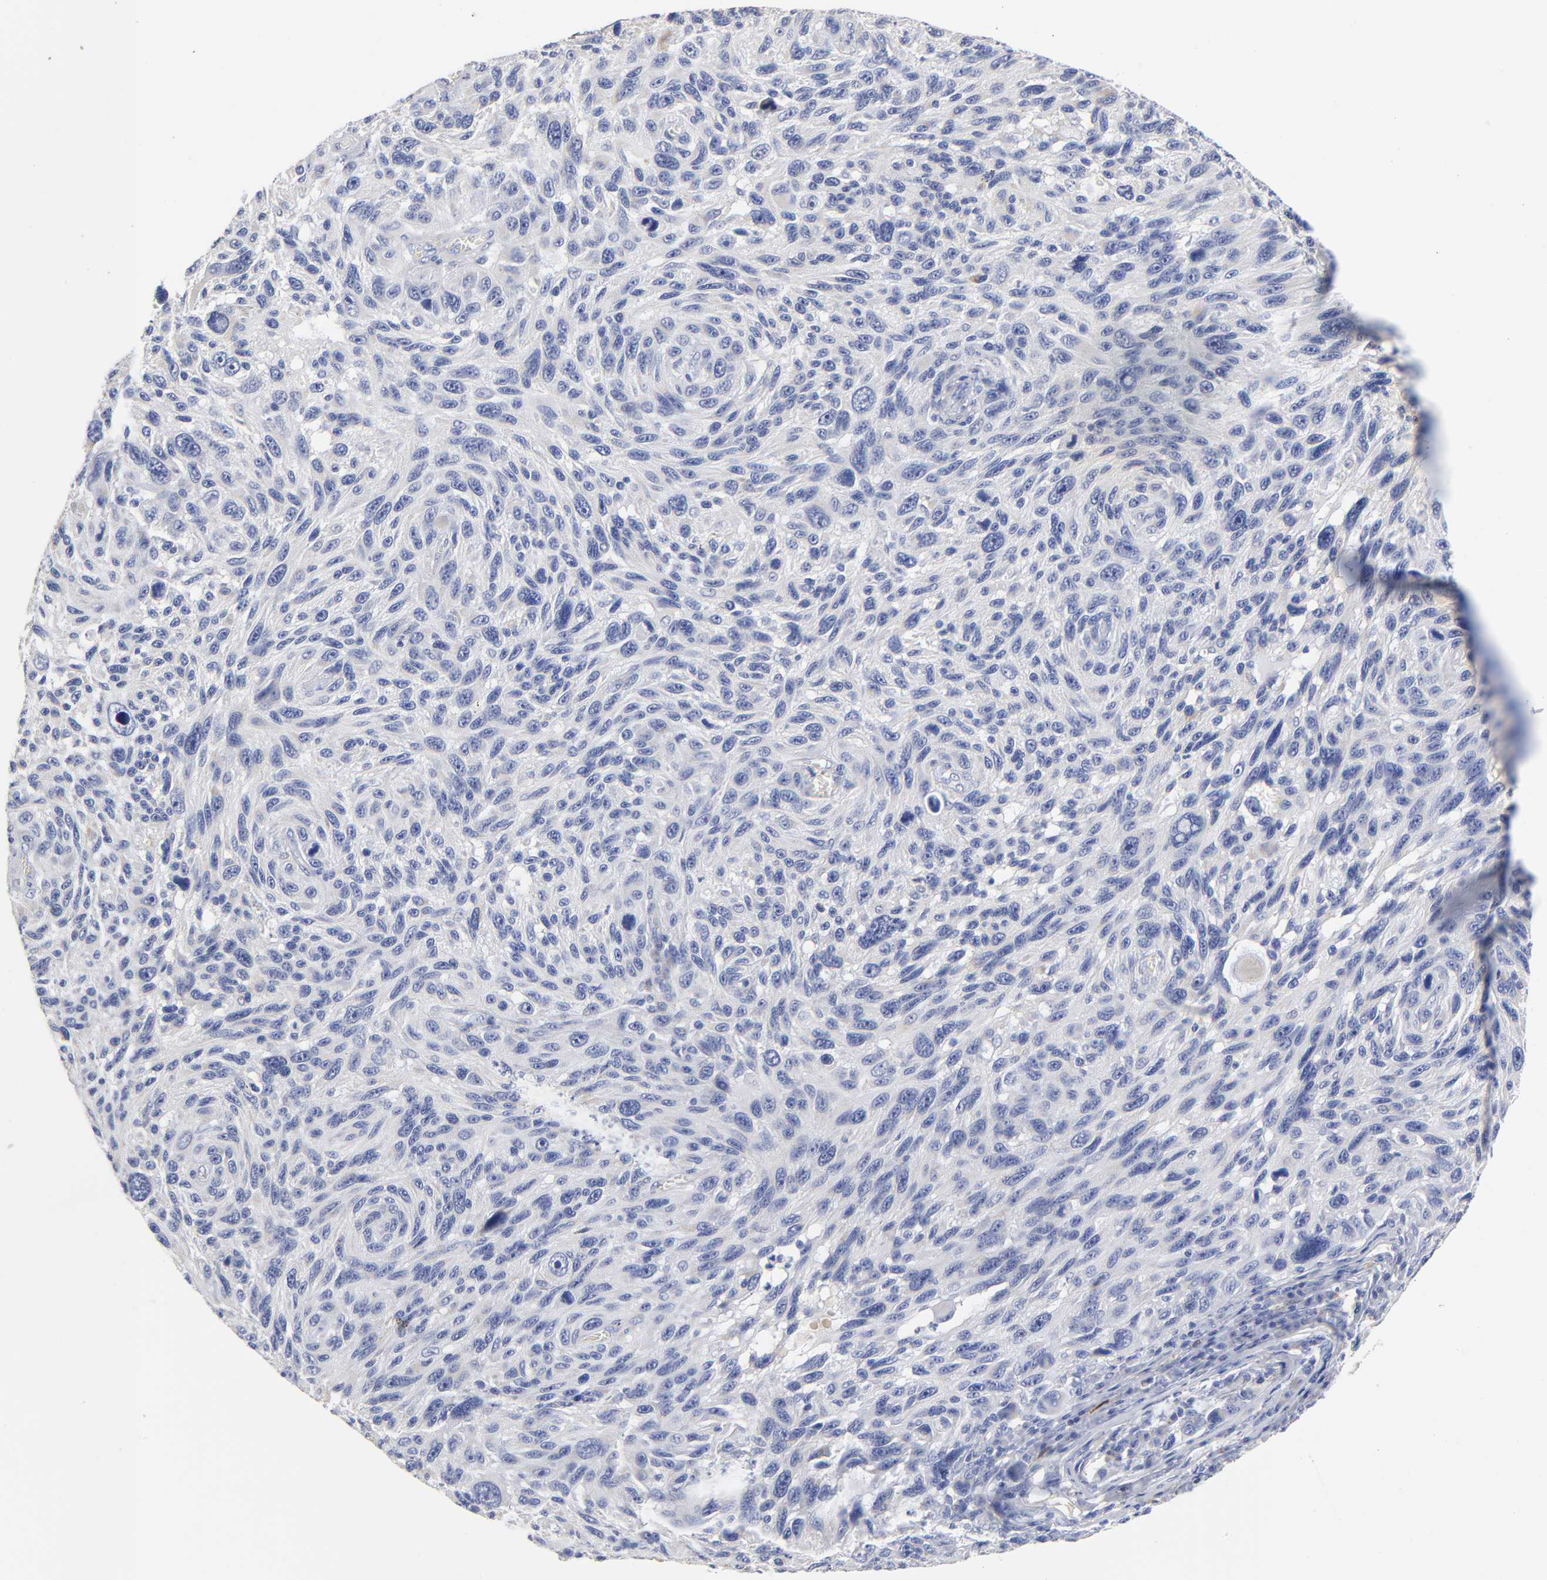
{"staining": {"intensity": "negative", "quantity": "none", "location": "none"}, "tissue": "melanoma", "cell_type": "Tumor cells", "image_type": "cancer", "snomed": [{"axis": "morphology", "description": "Malignant melanoma, NOS"}, {"axis": "topography", "description": "Skin"}], "caption": "Tumor cells are negative for protein expression in human malignant melanoma. (DAB immunohistochemistry with hematoxylin counter stain).", "gene": "PTP4A1", "patient": {"sex": "male", "age": 53}}